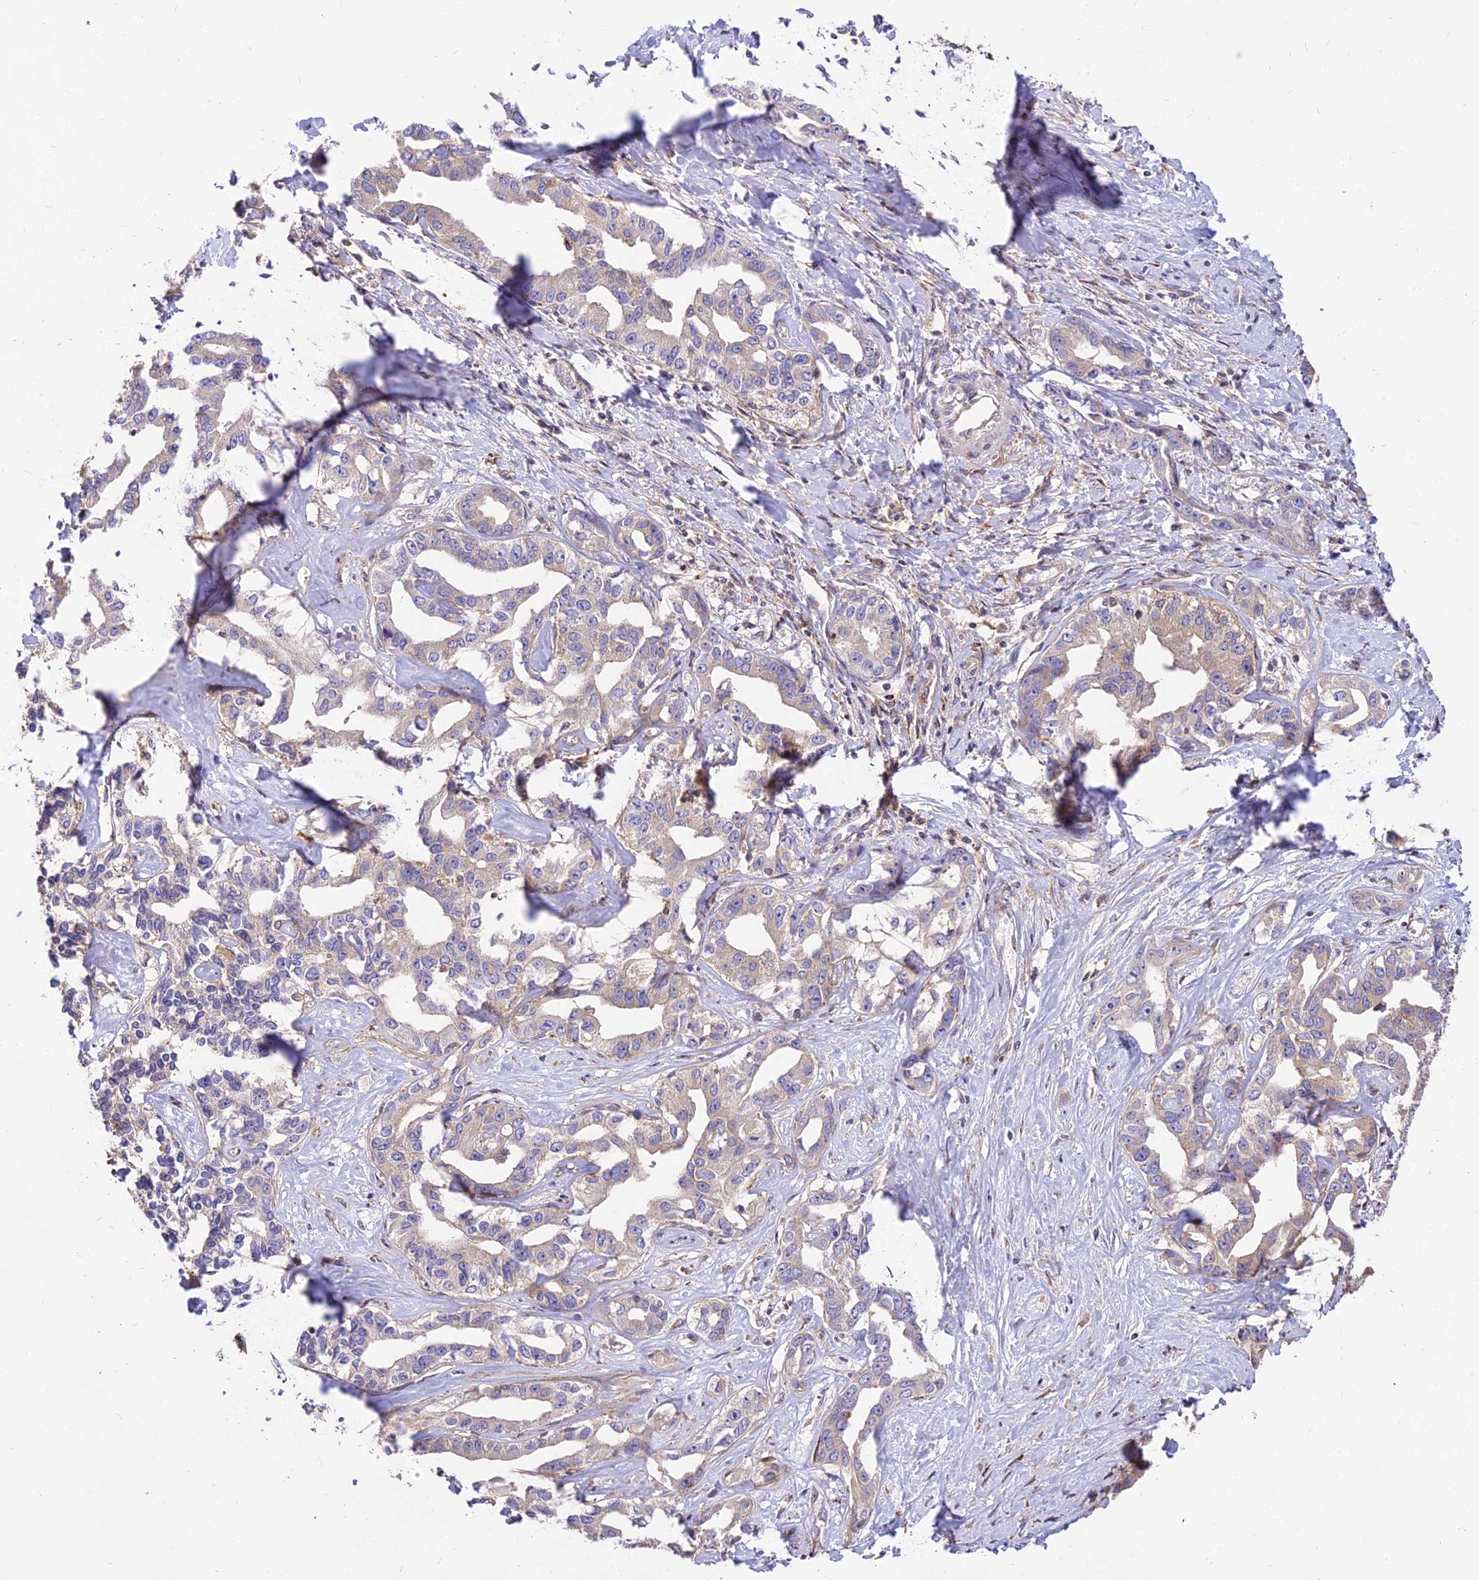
{"staining": {"intensity": "weak", "quantity": "25%-75%", "location": "cytoplasmic/membranous"}, "tissue": "liver cancer", "cell_type": "Tumor cells", "image_type": "cancer", "snomed": [{"axis": "morphology", "description": "Cholangiocarcinoma"}, {"axis": "topography", "description": "Liver"}], "caption": "Immunohistochemical staining of liver cholangiocarcinoma displays low levels of weak cytoplasmic/membranous protein staining in approximately 25%-75% of tumor cells.", "gene": "ROCK1", "patient": {"sex": "male", "age": 59}}